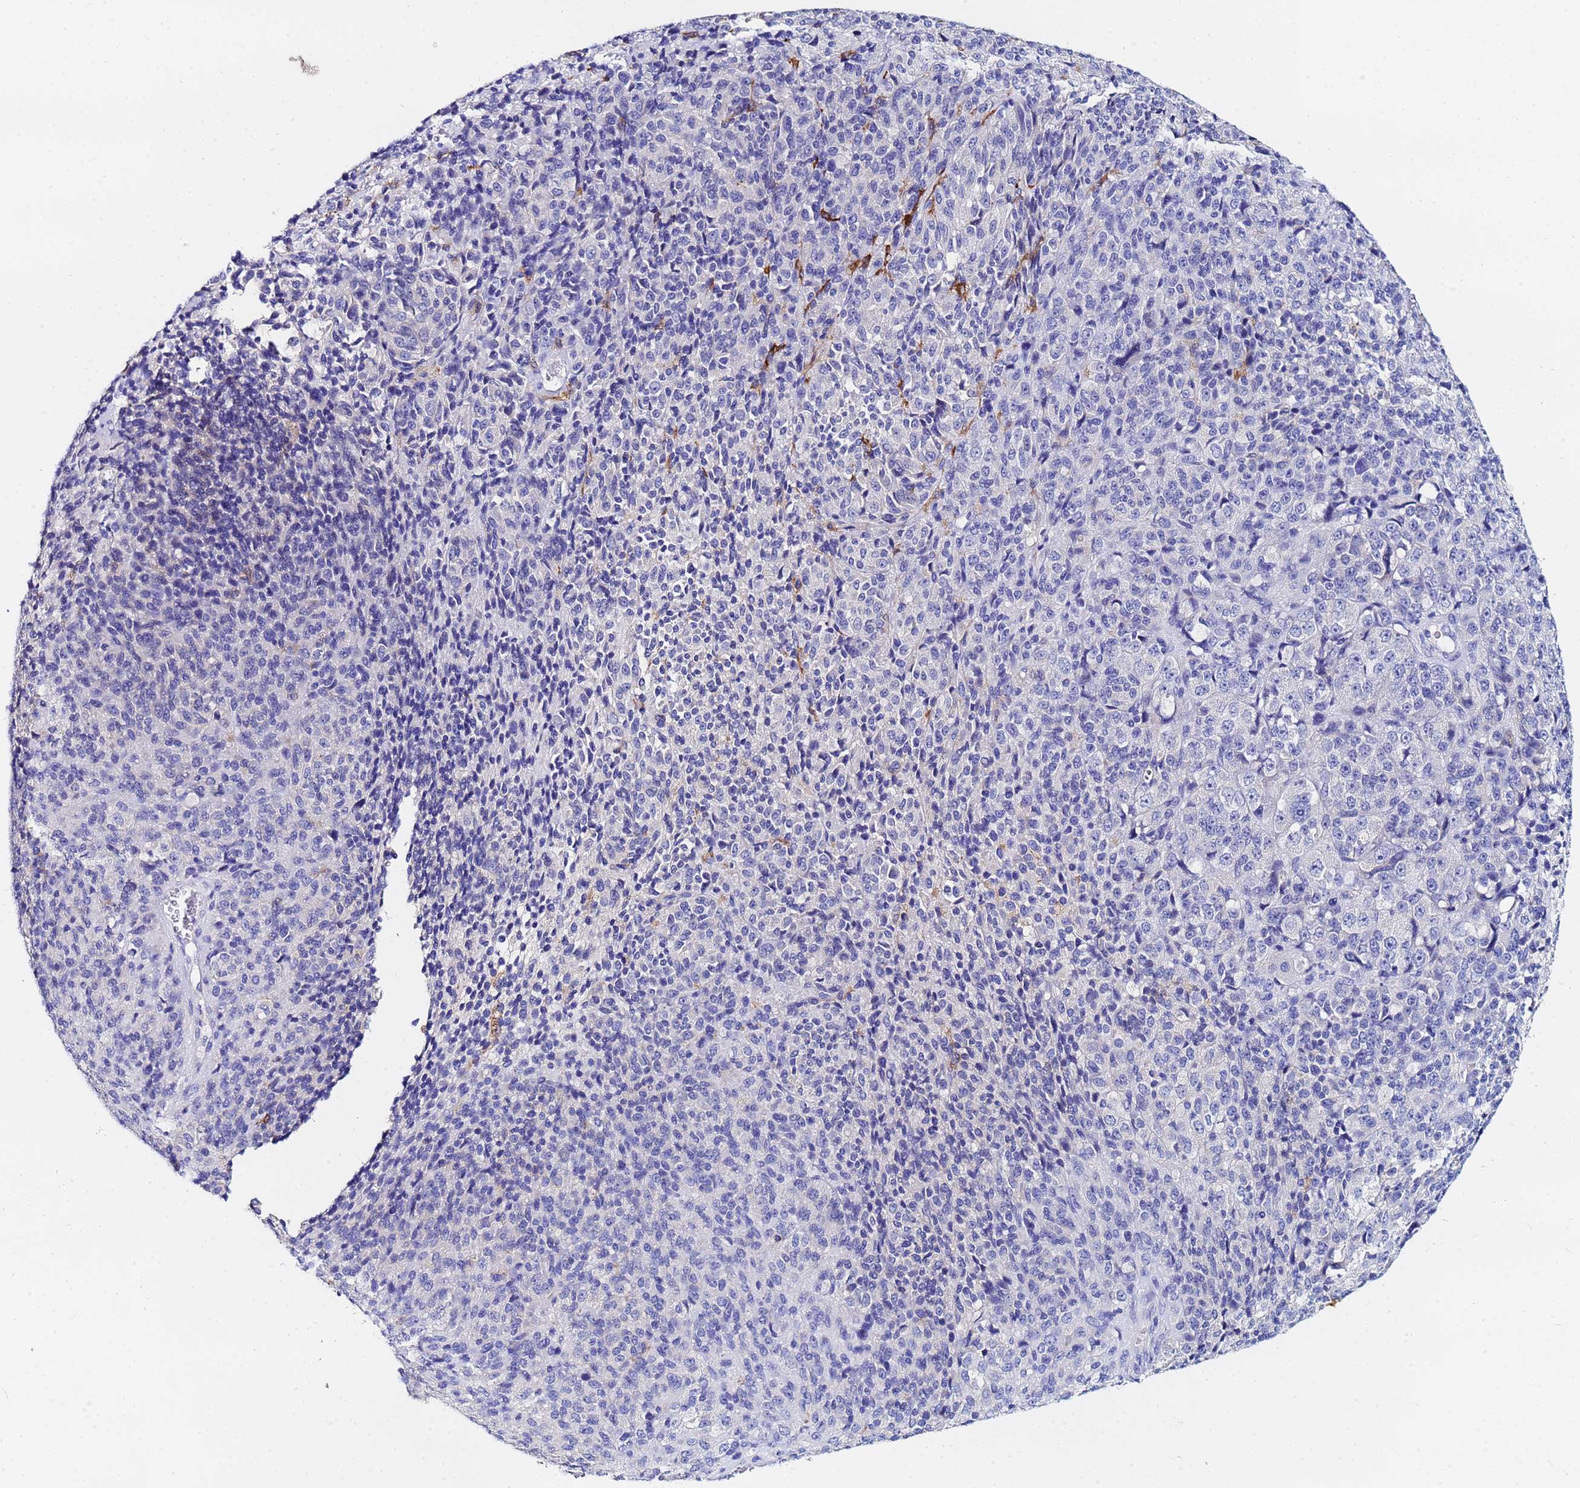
{"staining": {"intensity": "negative", "quantity": "none", "location": "none"}, "tissue": "melanoma", "cell_type": "Tumor cells", "image_type": "cancer", "snomed": [{"axis": "morphology", "description": "Malignant melanoma, Metastatic site"}, {"axis": "topography", "description": "Brain"}], "caption": "DAB (3,3'-diaminobenzidine) immunohistochemical staining of human melanoma shows no significant positivity in tumor cells. The staining was performed using DAB to visualize the protein expression in brown, while the nuclei were stained in blue with hematoxylin (Magnification: 20x).", "gene": "BASP1", "patient": {"sex": "female", "age": 56}}